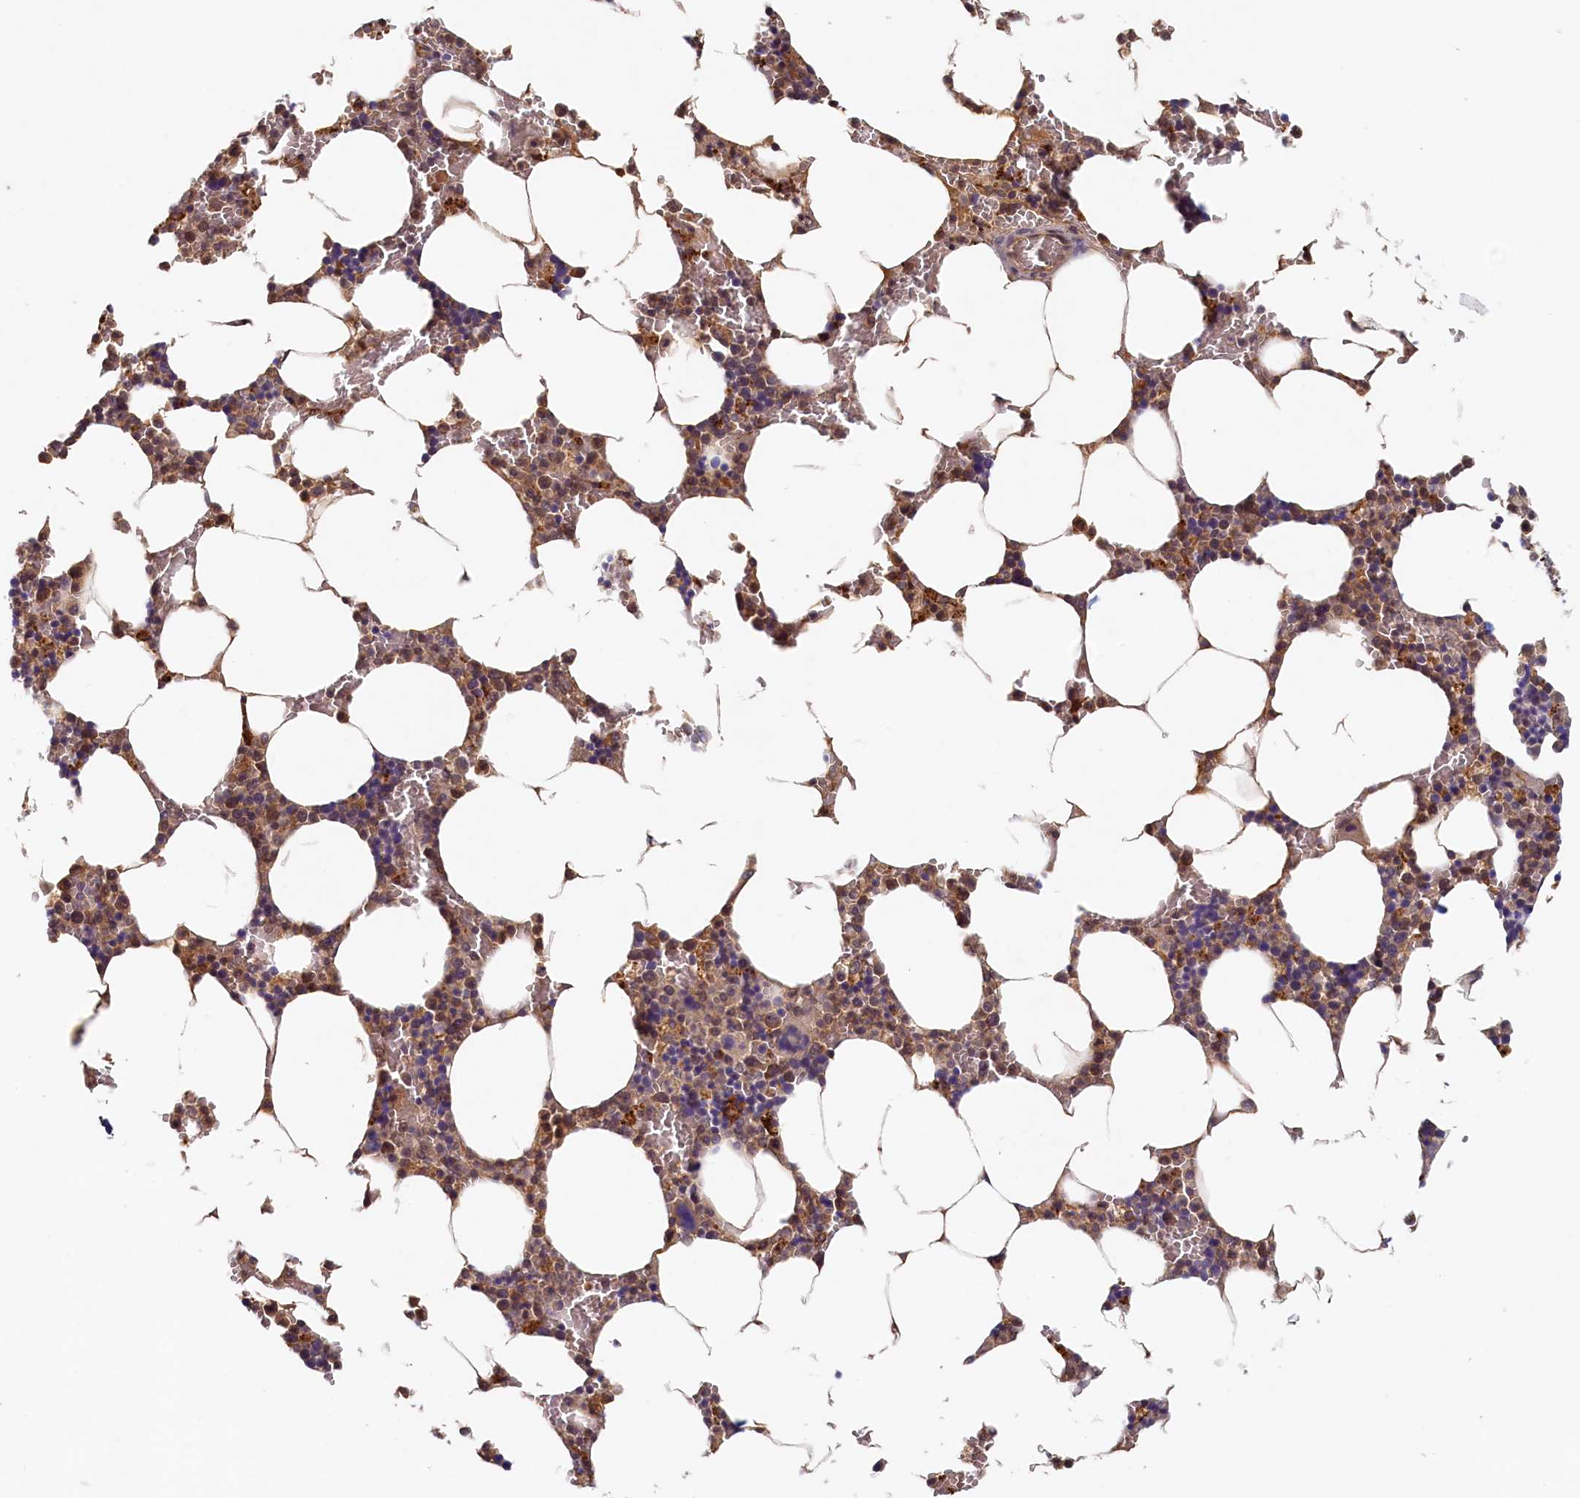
{"staining": {"intensity": "moderate", "quantity": "25%-75%", "location": "cytoplasmic/membranous,nuclear"}, "tissue": "bone marrow", "cell_type": "Hematopoietic cells", "image_type": "normal", "snomed": [{"axis": "morphology", "description": "Normal tissue, NOS"}, {"axis": "topography", "description": "Bone marrow"}], "caption": "Unremarkable bone marrow exhibits moderate cytoplasmic/membranous,nuclear expression in about 25%-75% of hematopoietic cells.", "gene": "NUBP2", "patient": {"sex": "male", "age": 70}}